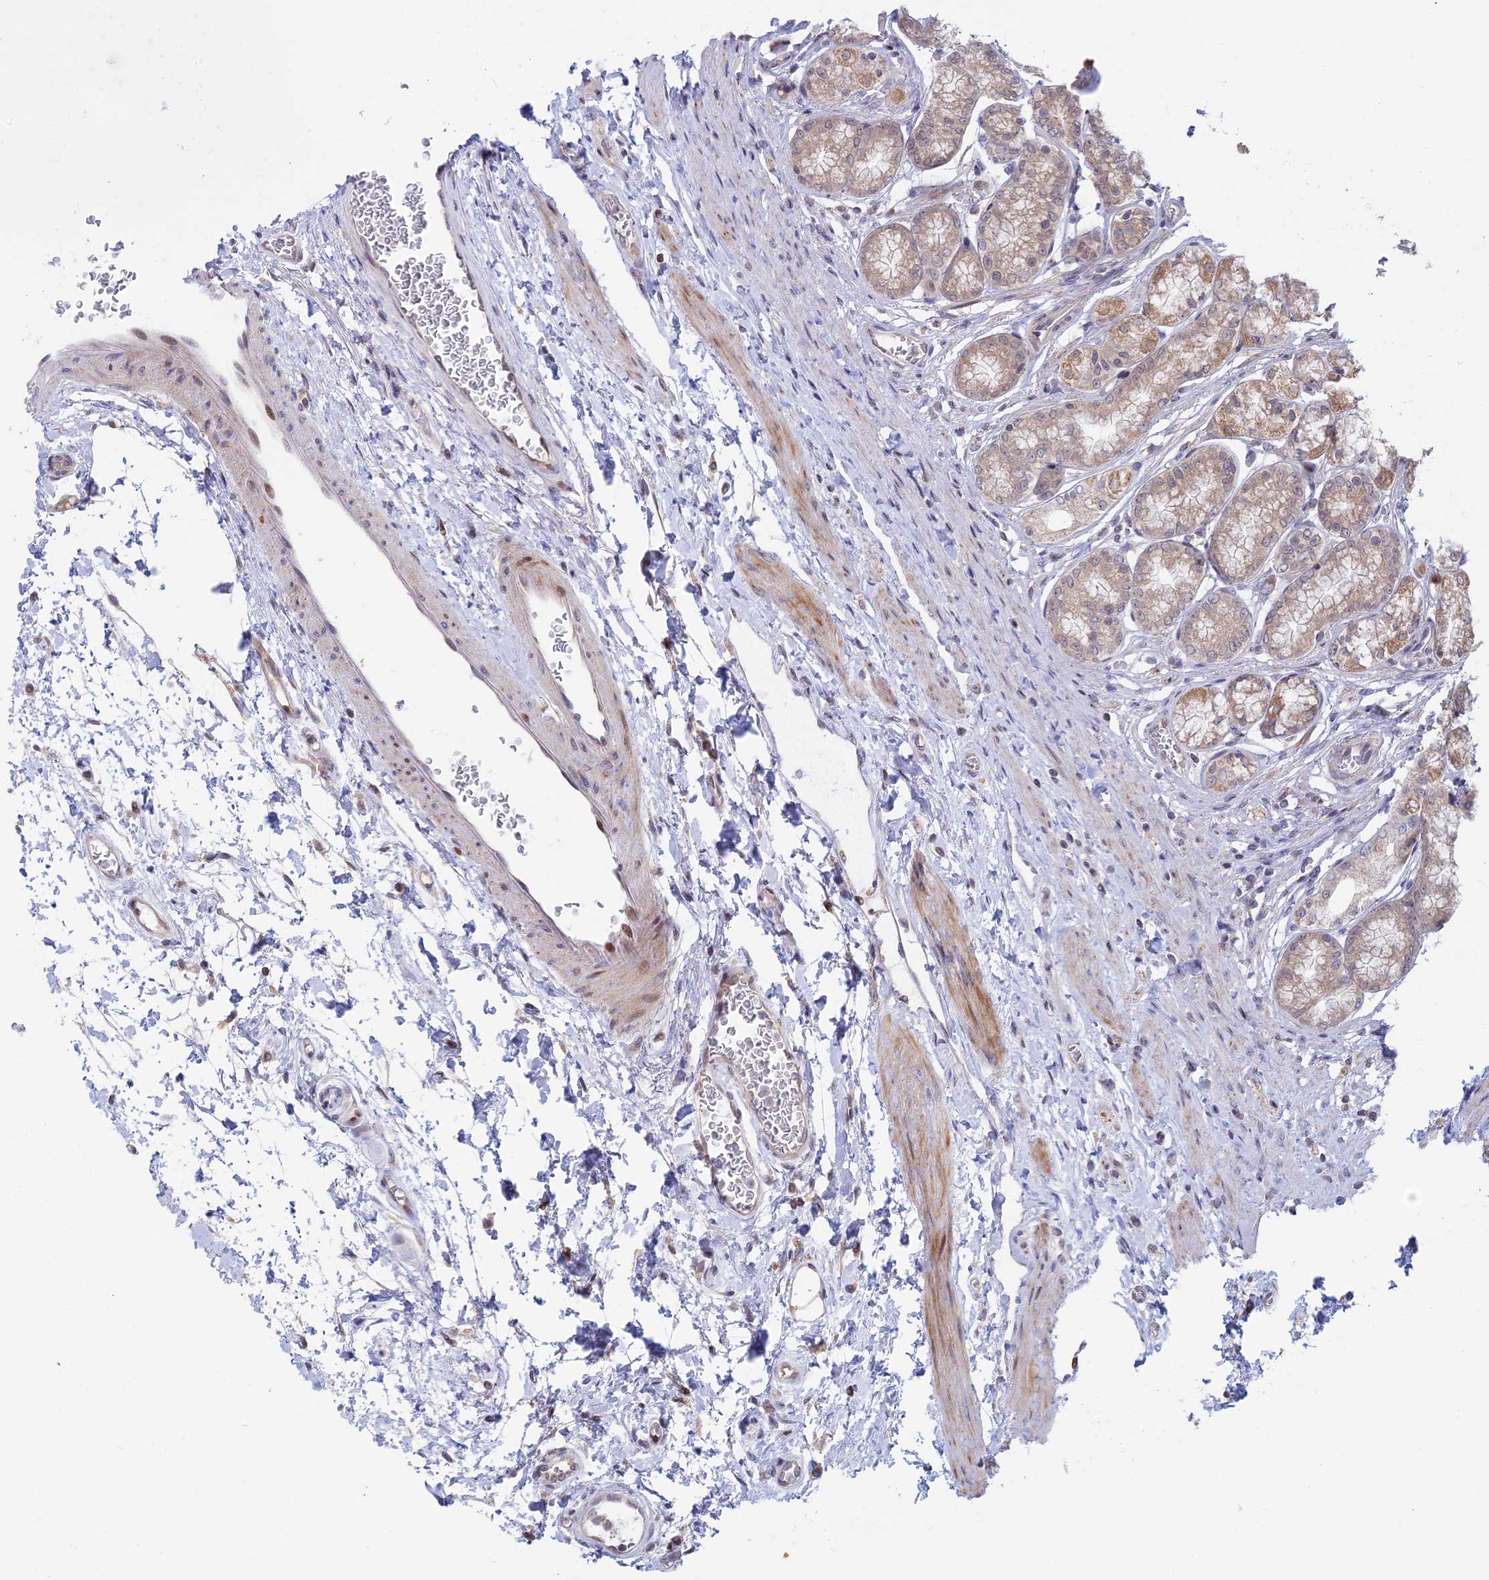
{"staining": {"intensity": "moderate", "quantity": ">75%", "location": "cytoplasmic/membranous,nuclear"}, "tissue": "stomach", "cell_type": "Glandular cells", "image_type": "normal", "snomed": [{"axis": "morphology", "description": "Normal tissue, NOS"}, {"axis": "morphology", "description": "Adenocarcinoma, NOS"}, {"axis": "morphology", "description": "Adenocarcinoma, High grade"}, {"axis": "topography", "description": "Stomach, upper"}, {"axis": "topography", "description": "Stomach"}], "caption": "The image demonstrates a brown stain indicating the presence of a protein in the cytoplasmic/membranous,nuclear of glandular cells in stomach.", "gene": "GSKIP", "patient": {"sex": "female", "age": 65}}